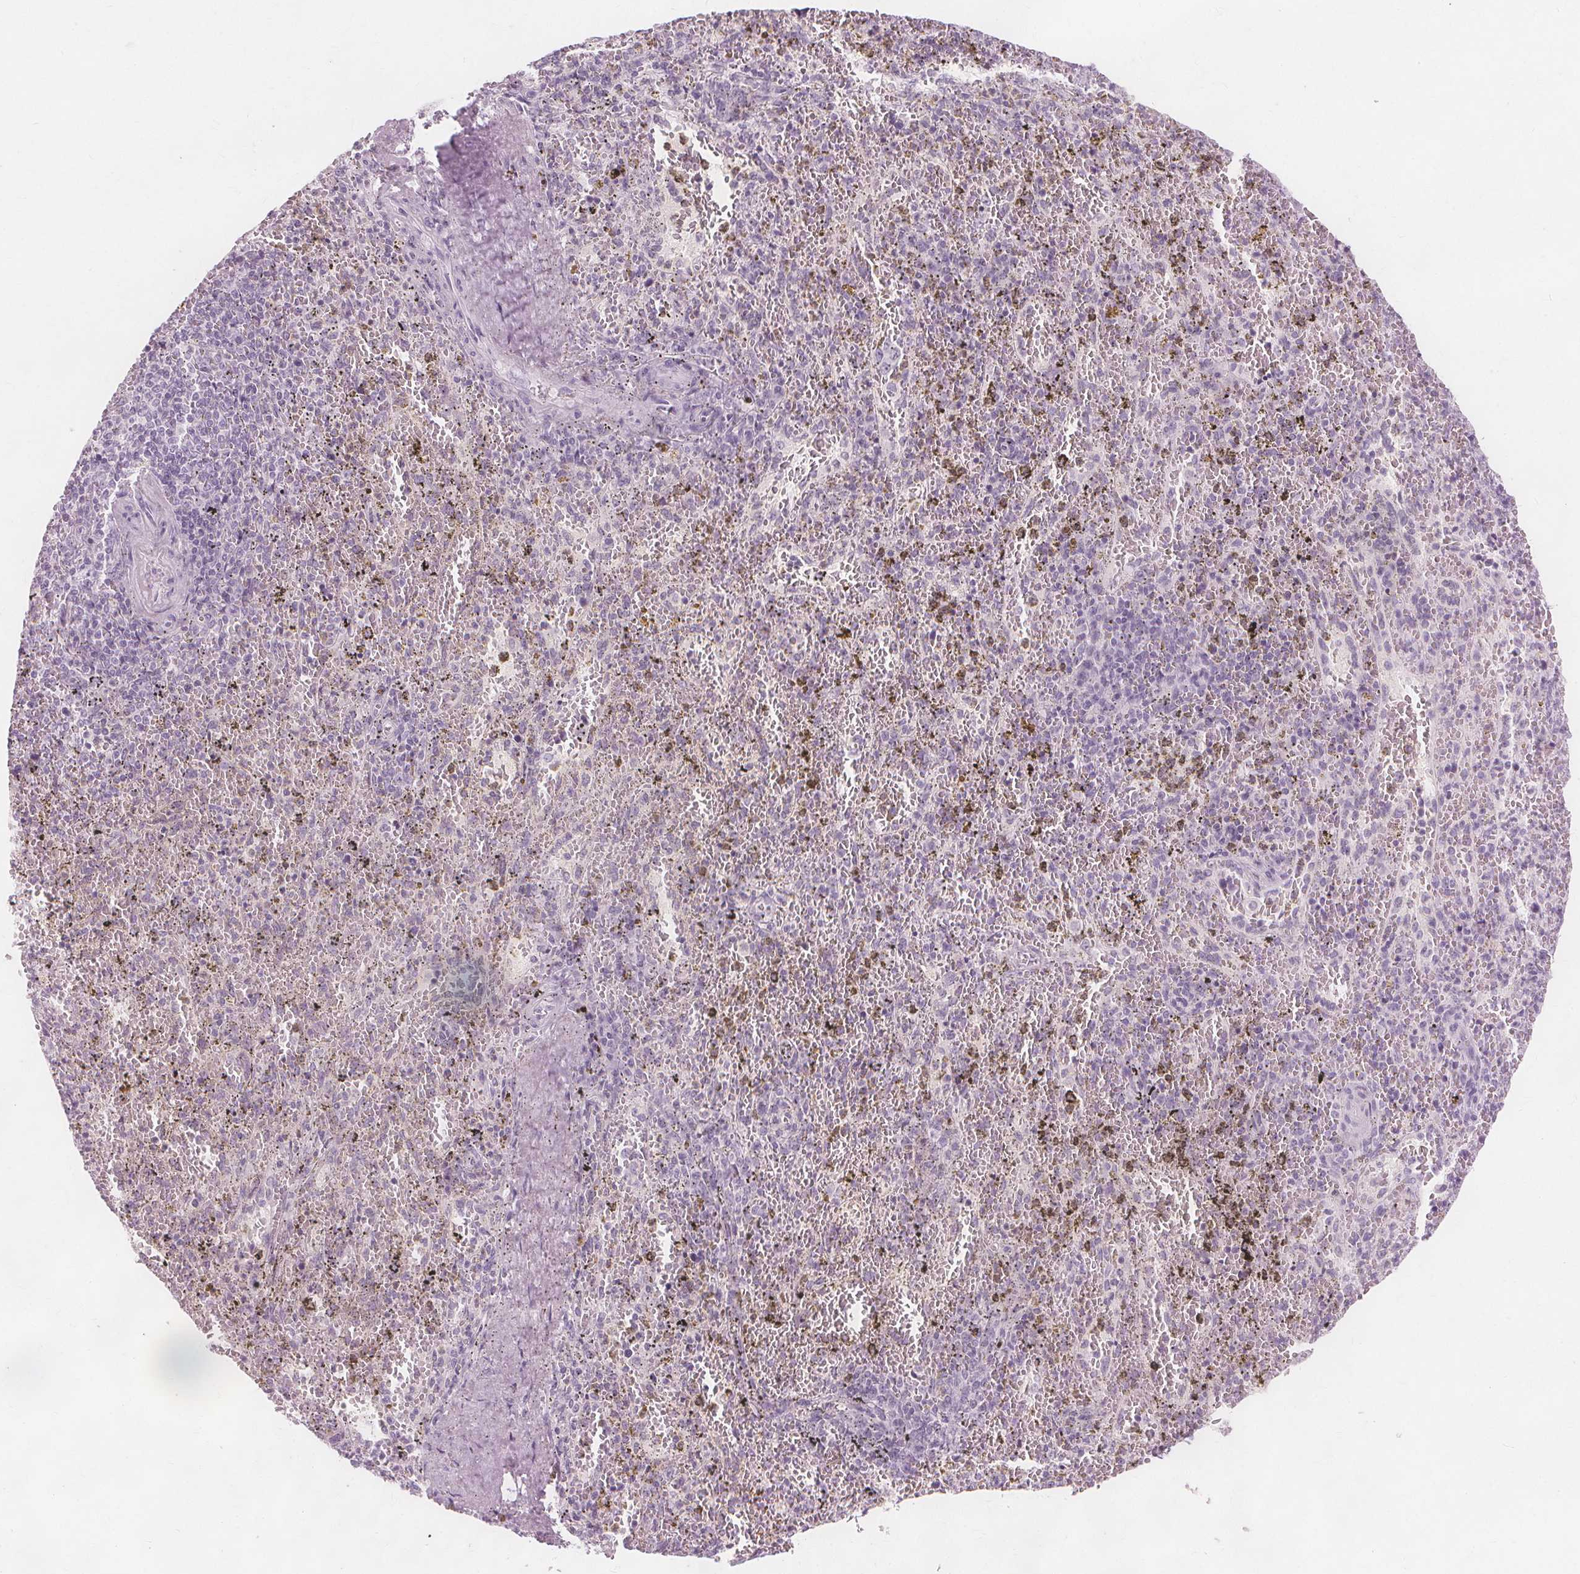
{"staining": {"intensity": "negative", "quantity": "none", "location": "none"}, "tissue": "spleen", "cell_type": "Cells in red pulp", "image_type": "normal", "snomed": [{"axis": "morphology", "description": "Normal tissue, NOS"}, {"axis": "topography", "description": "Spleen"}], "caption": "This is an immunohistochemistry (IHC) micrograph of benign spleen. There is no expression in cells in red pulp.", "gene": "TFF1", "patient": {"sex": "female", "age": 50}}